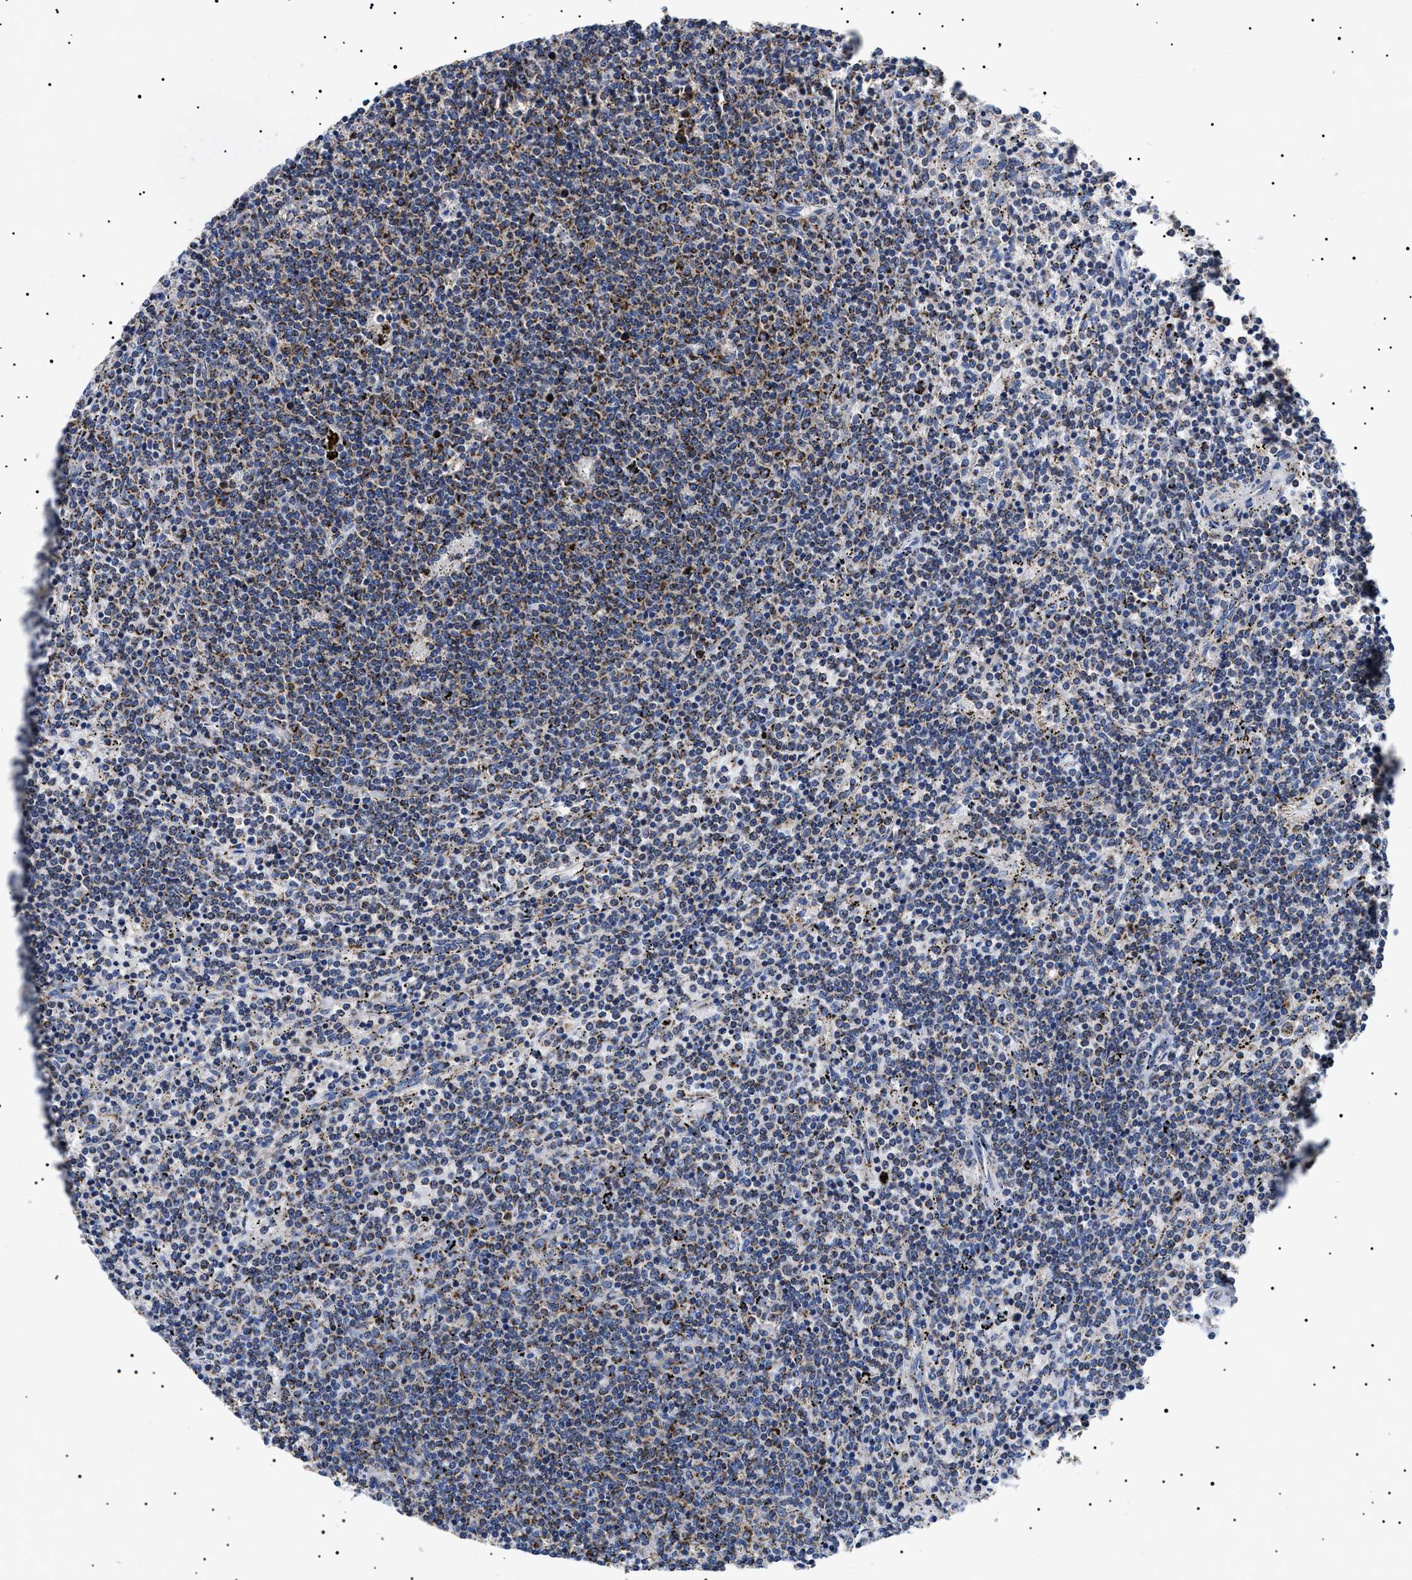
{"staining": {"intensity": "strong", "quantity": "25%-75%", "location": "cytoplasmic/membranous"}, "tissue": "lymphoma", "cell_type": "Tumor cells", "image_type": "cancer", "snomed": [{"axis": "morphology", "description": "Malignant lymphoma, non-Hodgkin's type, Low grade"}, {"axis": "topography", "description": "Spleen"}], "caption": "This photomicrograph shows immunohistochemistry (IHC) staining of human lymphoma, with high strong cytoplasmic/membranous staining in approximately 25%-75% of tumor cells.", "gene": "CHRDL2", "patient": {"sex": "female", "age": 50}}